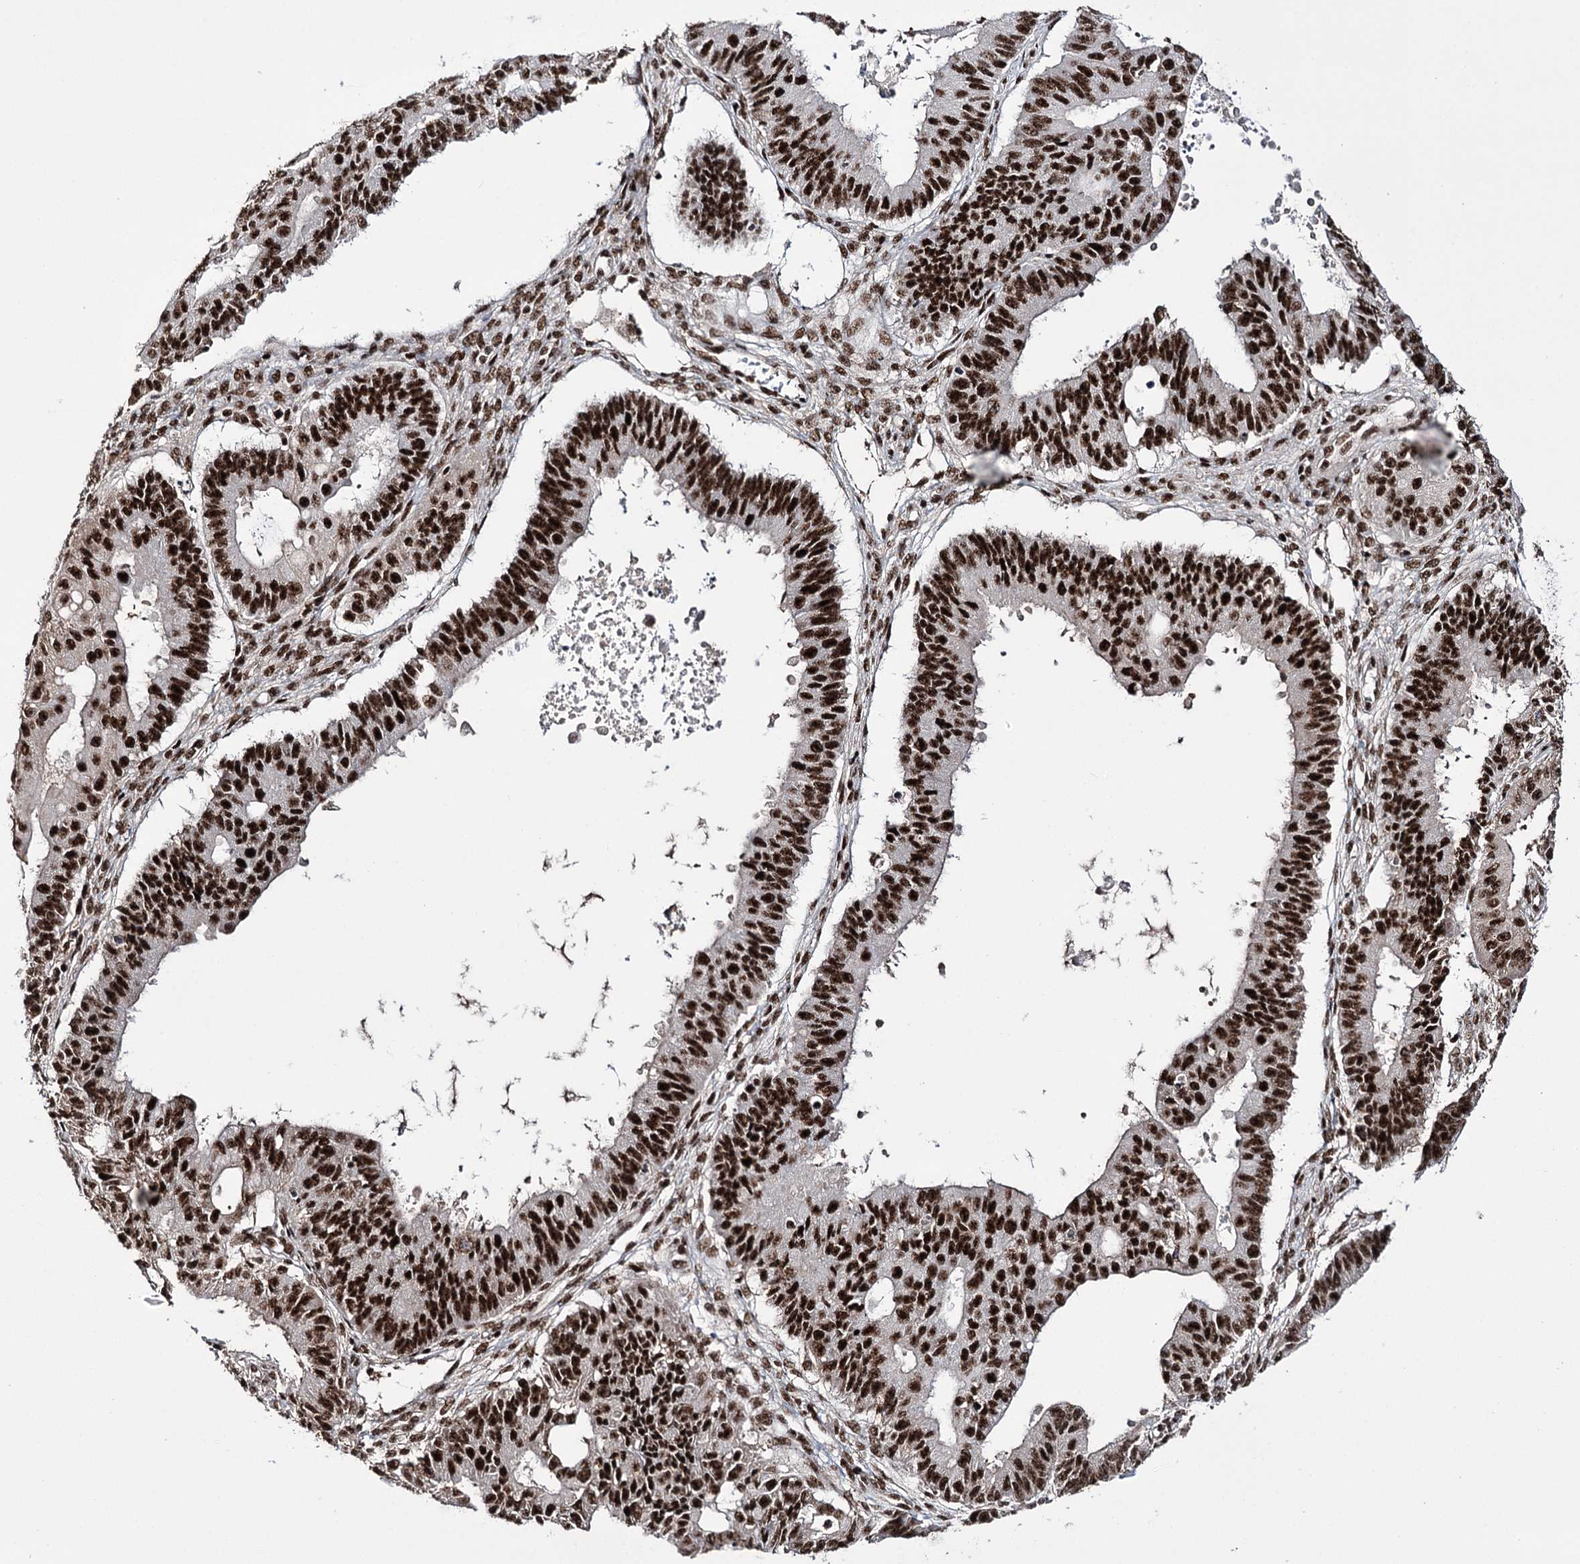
{"staining": {"intensity": "strong", "quantity": ">75%", "location": "nuclear"}, "tissue": "ovarian cancer", "cell_type": "Tumor cells", "image_type": "cancer", "snomed": [{"axis": "morphology", "description": "Carcinoma, endometroid"}, {"axis": "topography", "description": "Appendix"}, {"axis": "topography", "description": "Ovary"}], "caption": "An image showing strong nuclear positivity in about >75% of tumor cells in endometroid carcinoma (ovarian), as visualized by brown immunohistochemical staining.", "gene": "PRPF40A", "patient": {"sex": "female", "age": 42}}